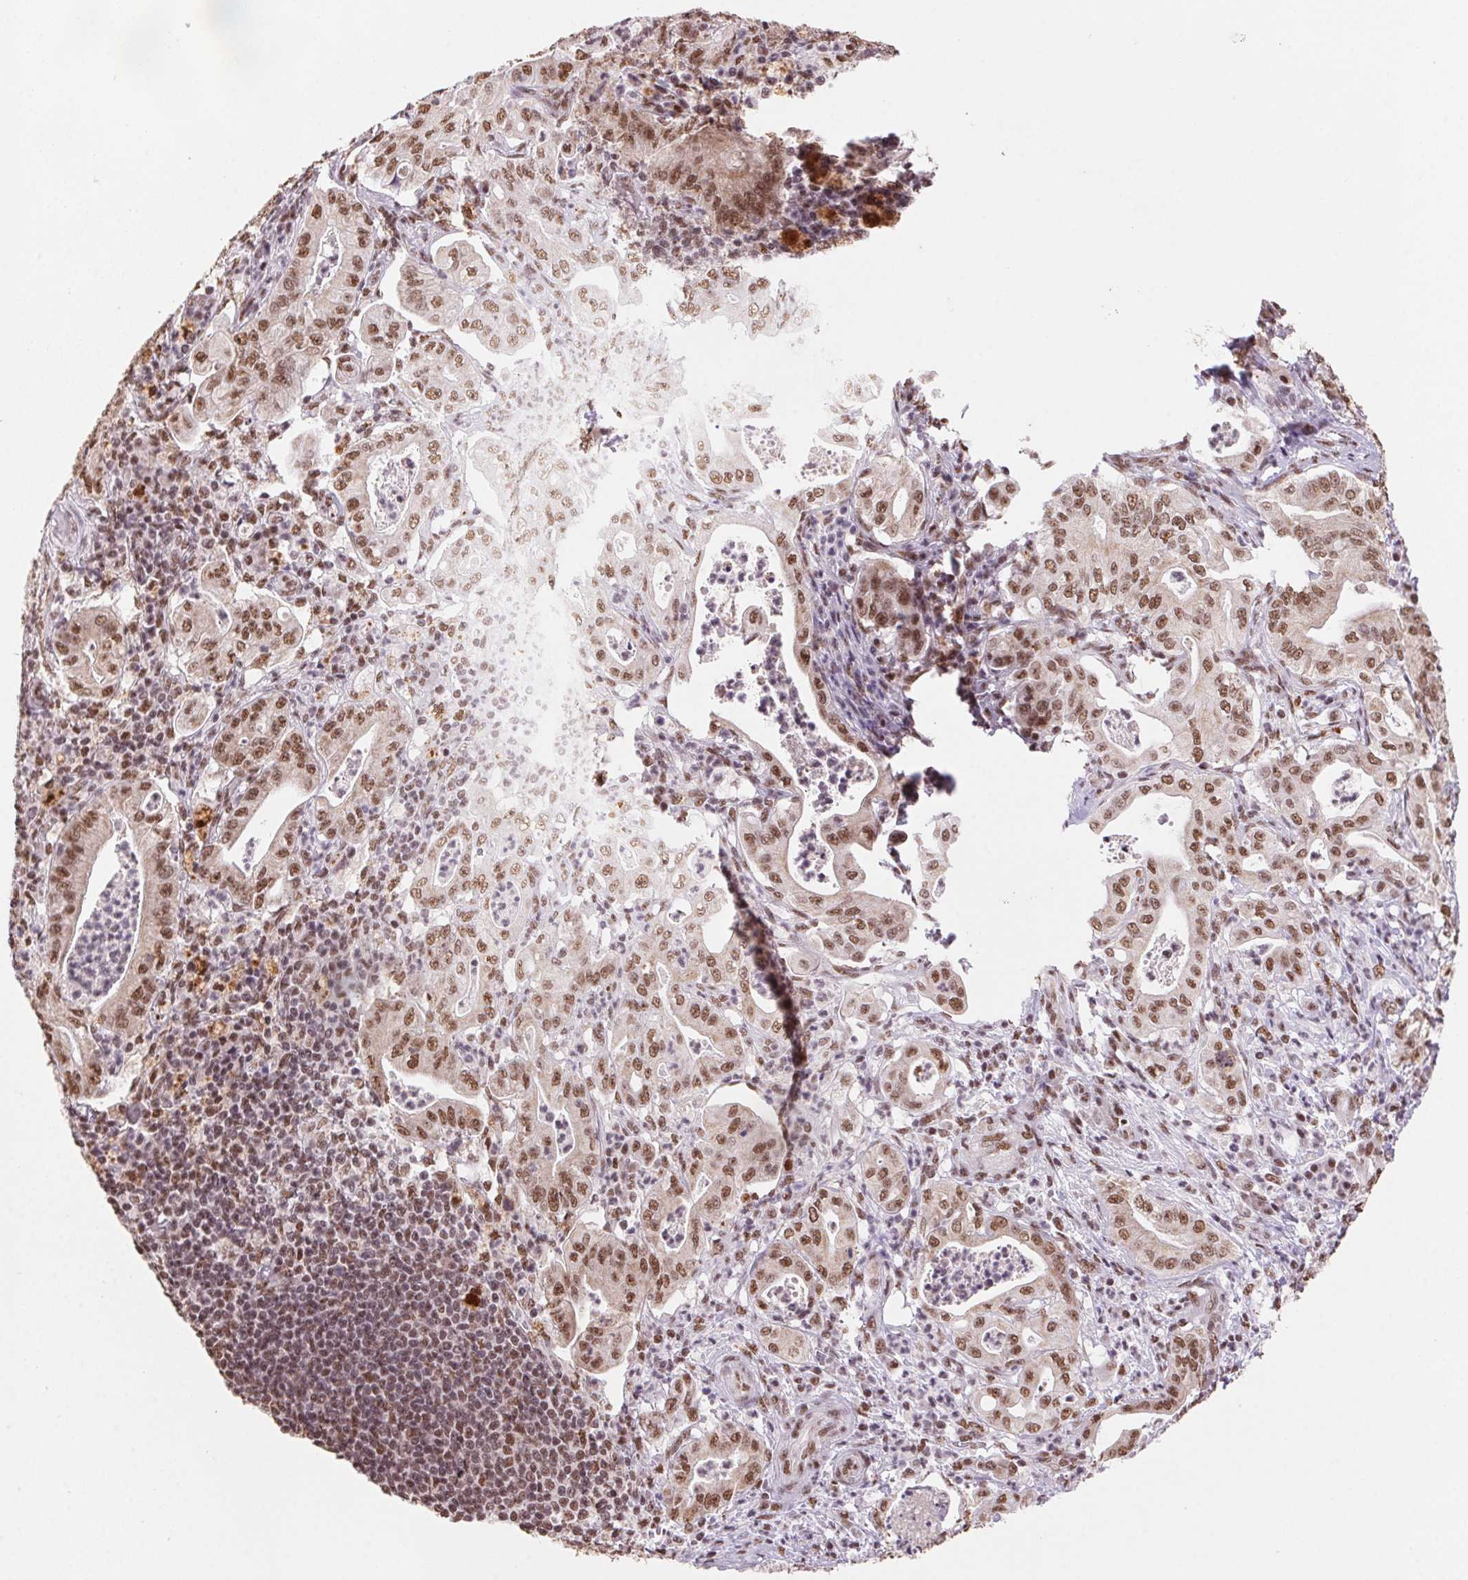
{"staining": {"intensity": "moderate", "quantity": ">75%", "location": "nuclear"}, "tissue": "pancreatic cancer", "cell_type": "Tumor cells", "image_type": "cancer", "snomed": [{"axis": "morphology", "description": "Adenocarcinoma, NOS"}, {"axis": "topography", "description": "Pancreas"}], "caption": "Immunohistochemistry (IHC) histopathology image of pancreatic adenocarcinoma stained for a protein (brown), which displays medium levels of moderate nuclear expression in about >75% of tumor cells.", "gene": "SNRPG", "patient": {"sex": "male", "age": 71}}